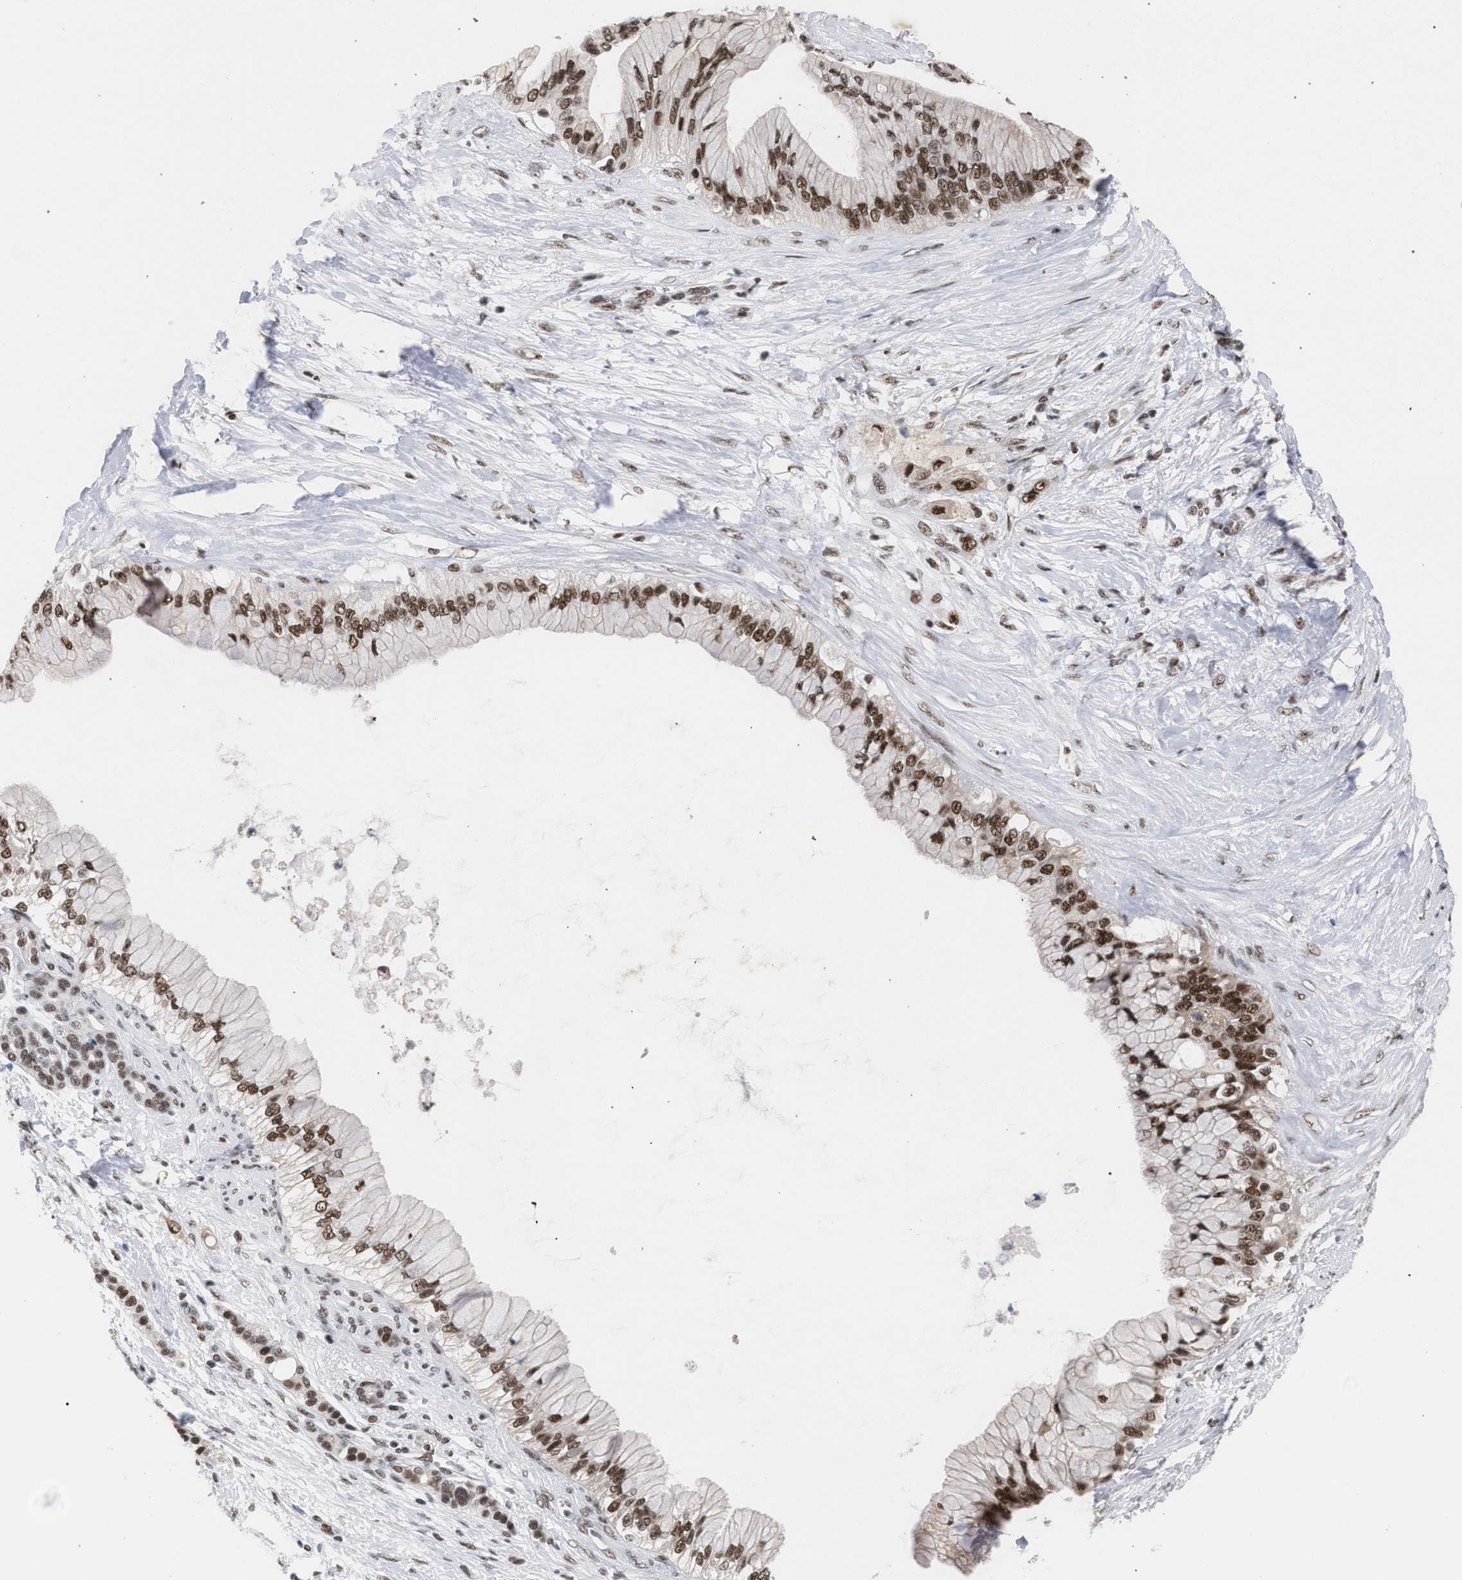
{"staining": {"intensity": "moderate", "quantity": ">75%", "location": "nuclear"}, "tissue": "pancreatic cancer", "cell_type": "Tumor cells", "image_type": "cancer", "snomed": [{"axis": "morphology", "description": "Adenocarcinoma, NOS"}, {"axis": "topography", "description": "Pancreas"}], "caption": "Tumor cells show medium levels of moderate nuclear positivity in approximately >75% of cells in human pancreatic cancer.", "gene": "SCAF4", "patient": {"sex": "male", "age": 59}}